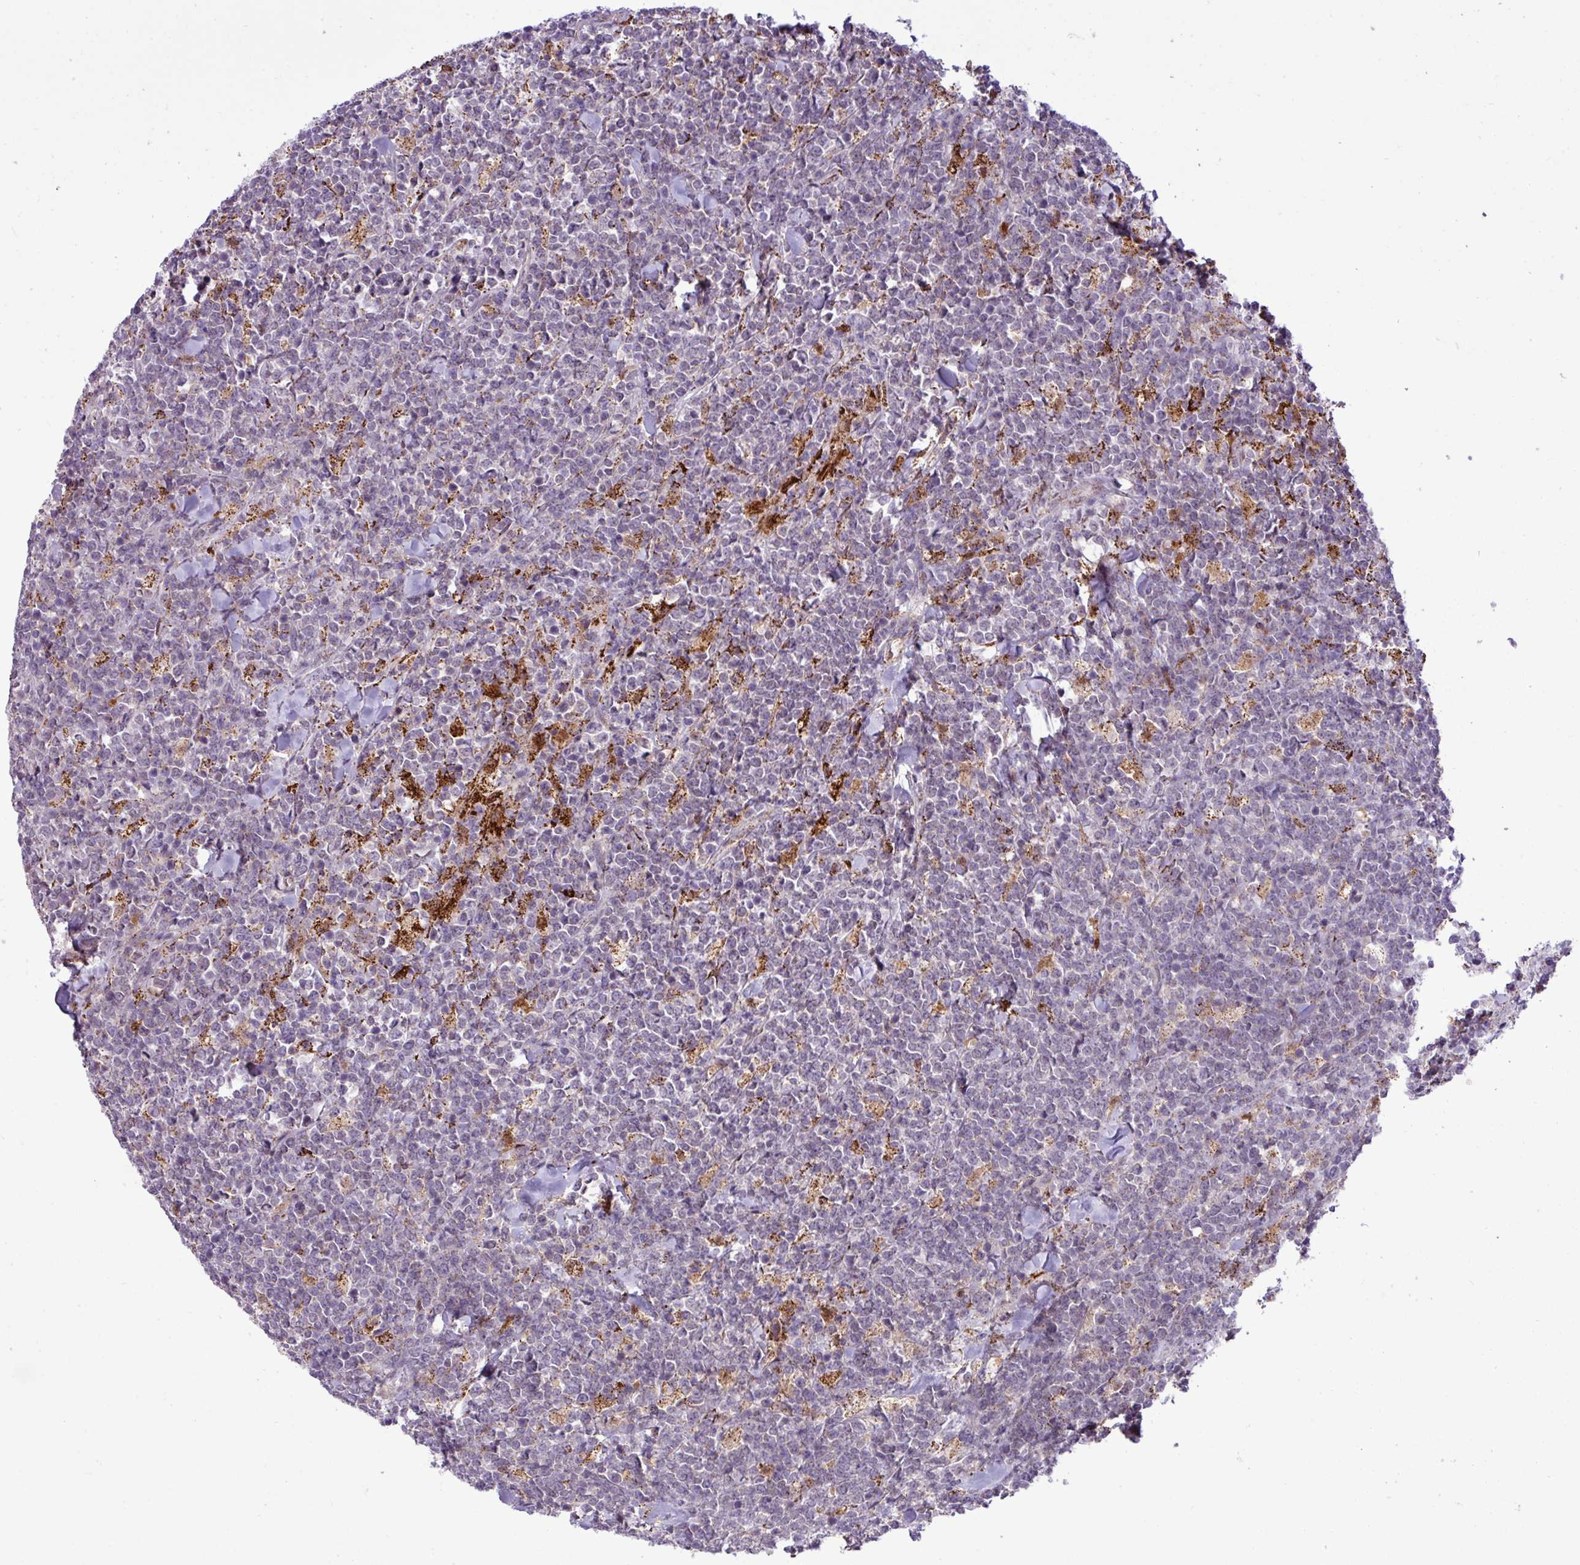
{"staining": {"intensity": "negative", "quantity": "none", "location": "none"}, "tissue": "lymphoma", "cell_type": "Tumor cells", "image_type": "cancer", "snomed": [{"axis": "morphology", "description": "Malignant lymphoma, non-Hodgkin's type, High grade"}, {"axis": "topography", "description": "Small intestine"}, {"axis": "topography", "description": "Colon"}], "caption": "Protein analysis of lymphoma reveals no significant staining in tumor cells.", "gene": "SGPP1", "patient": {"sex": "male", "age": 8}}